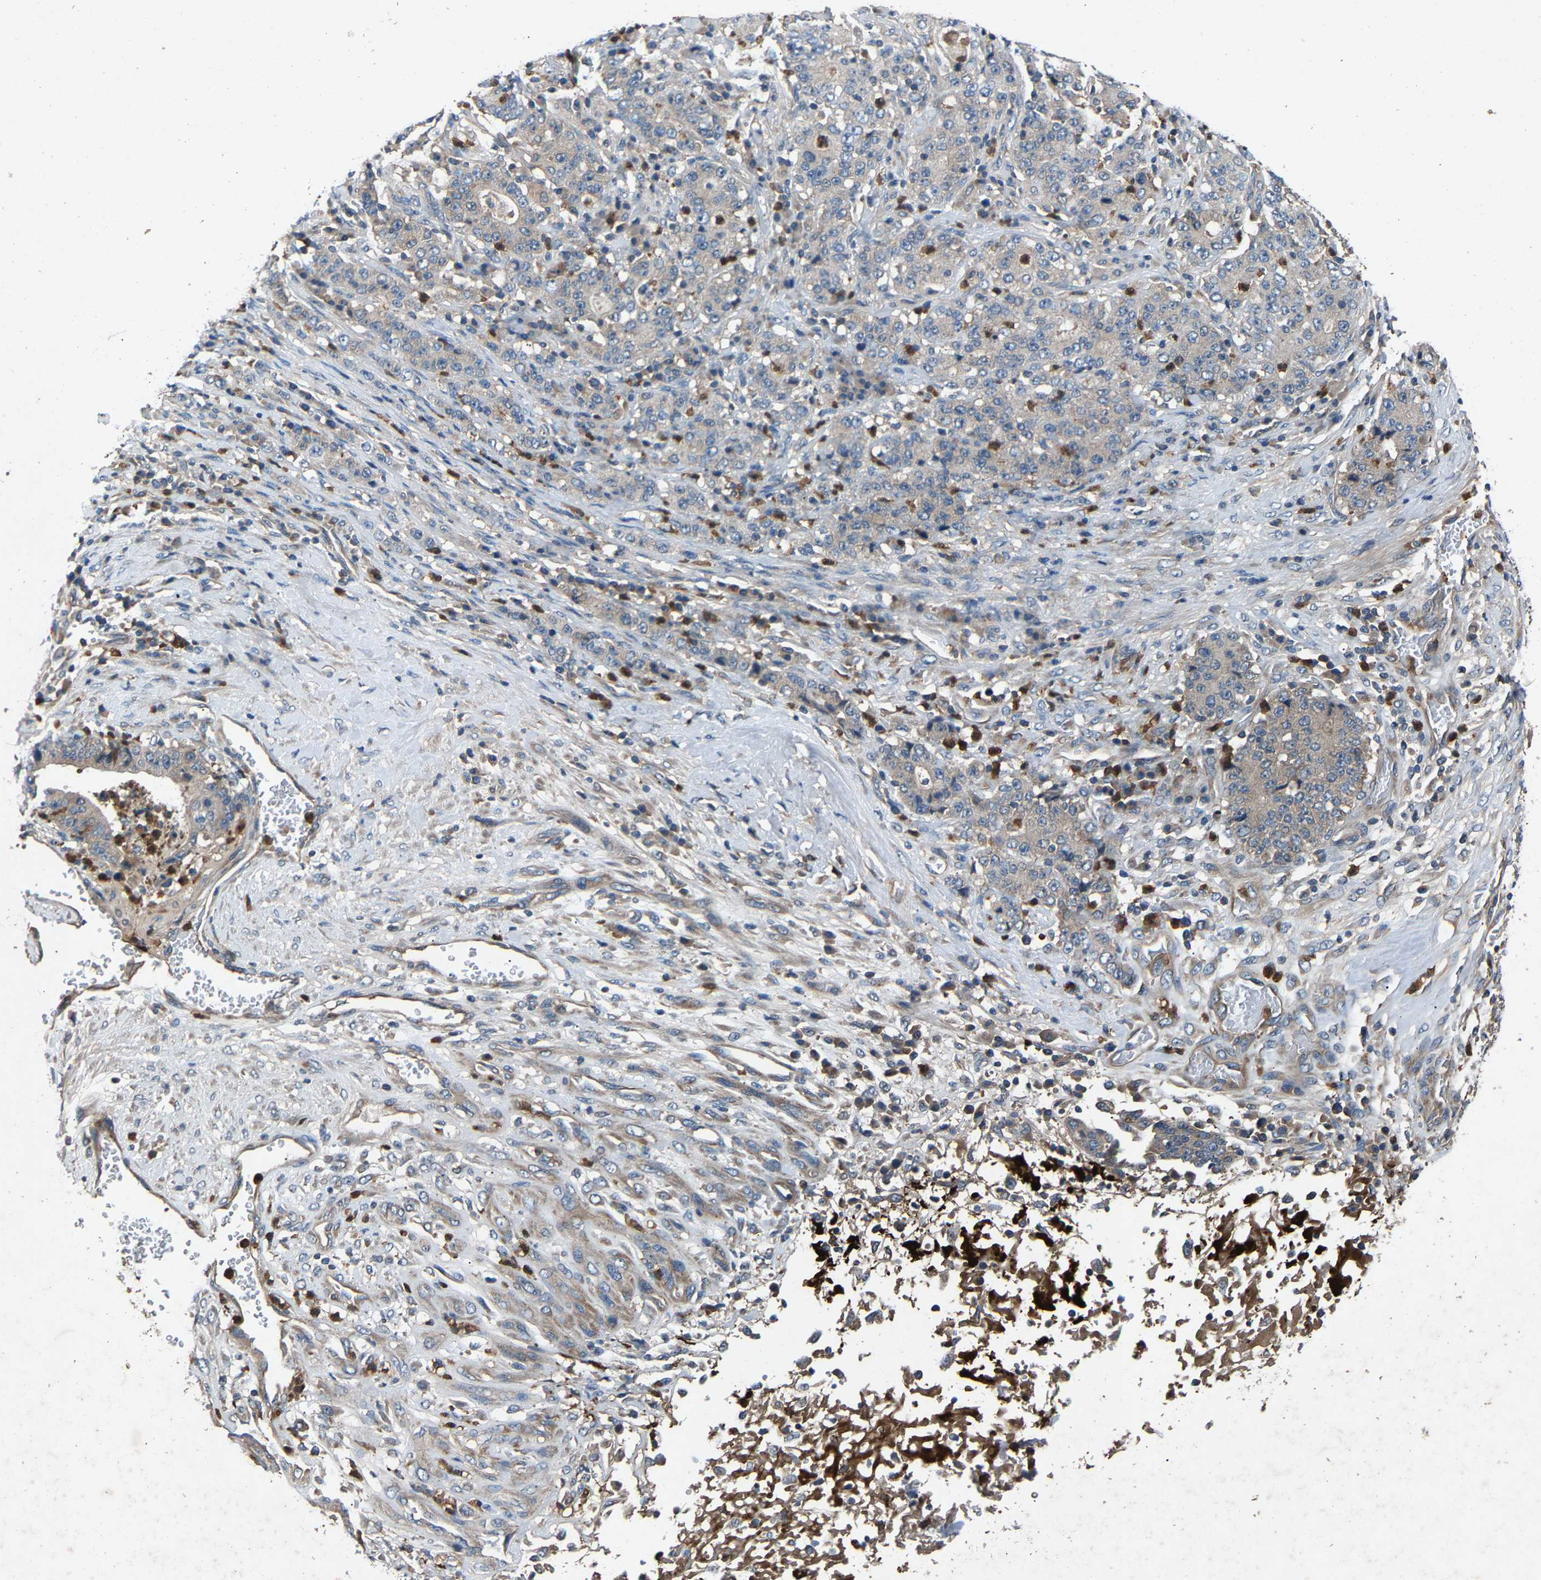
{"staining": {"intensity": "negative", "quantity": "none", "location": "none"}, "tissue": "stomach cancer", "cell_type": "Tumor cells", "image_type": "cancer", "snomed": [{"axis": "morphology", "description": "Normal tissue, NOS"}, {"axis": "morphology", "description": "Adenocarcinoma, NOS"}, {"axis": "topography", "description": "Stomach, upper"}, {"axis": "topography", "description": "Stomach"}], "caption": "Human stomach cancer stained for a protein using immunohistochemistry reveals no staining in tumor cells.", "gene": "PPID", "patient": {"sex": "male", "age": 59}}